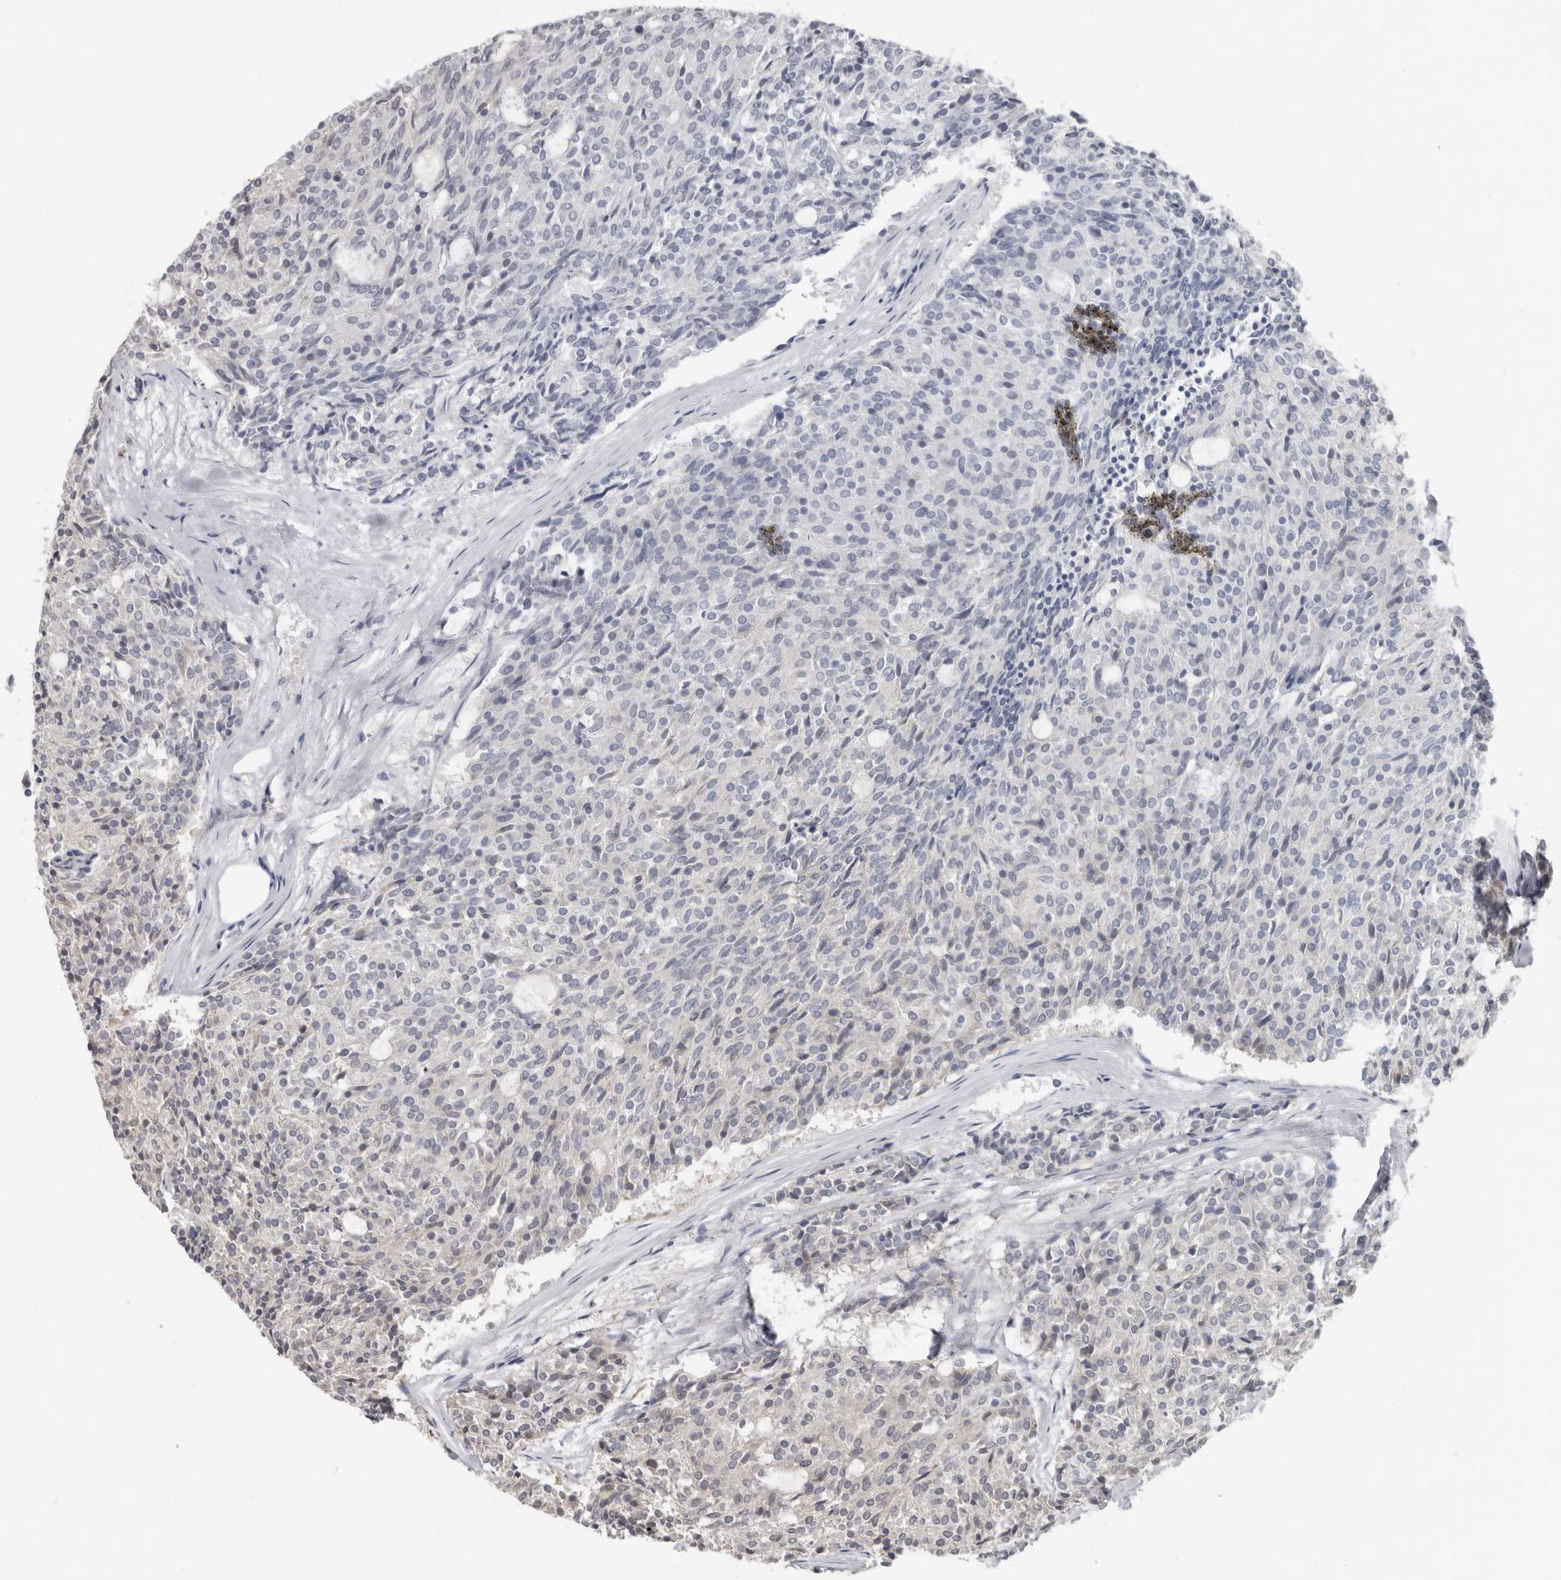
{"staining": {"intensity": "weak", "quantity": "<25%", "location": "cytoplasmic/membranous"}, "tissue": "carcinoid", "cell_type": "Tumor cells", "image_type": "cancer", "snomed": [{"axis": "morphology", "description": "Carcinoid, malignant, NOS"}, {"axis": "topography", "description": "Pancreas"}], "caption": "Protein analysis of carcinoid (malignant) reveals no significant positivity in tumor cells. (Brightfield microscopy of DAB immunohistochemistry (IHC) at high magnification).", "gene": "BAD", "patient": {"sex": "female", "age": 54}}